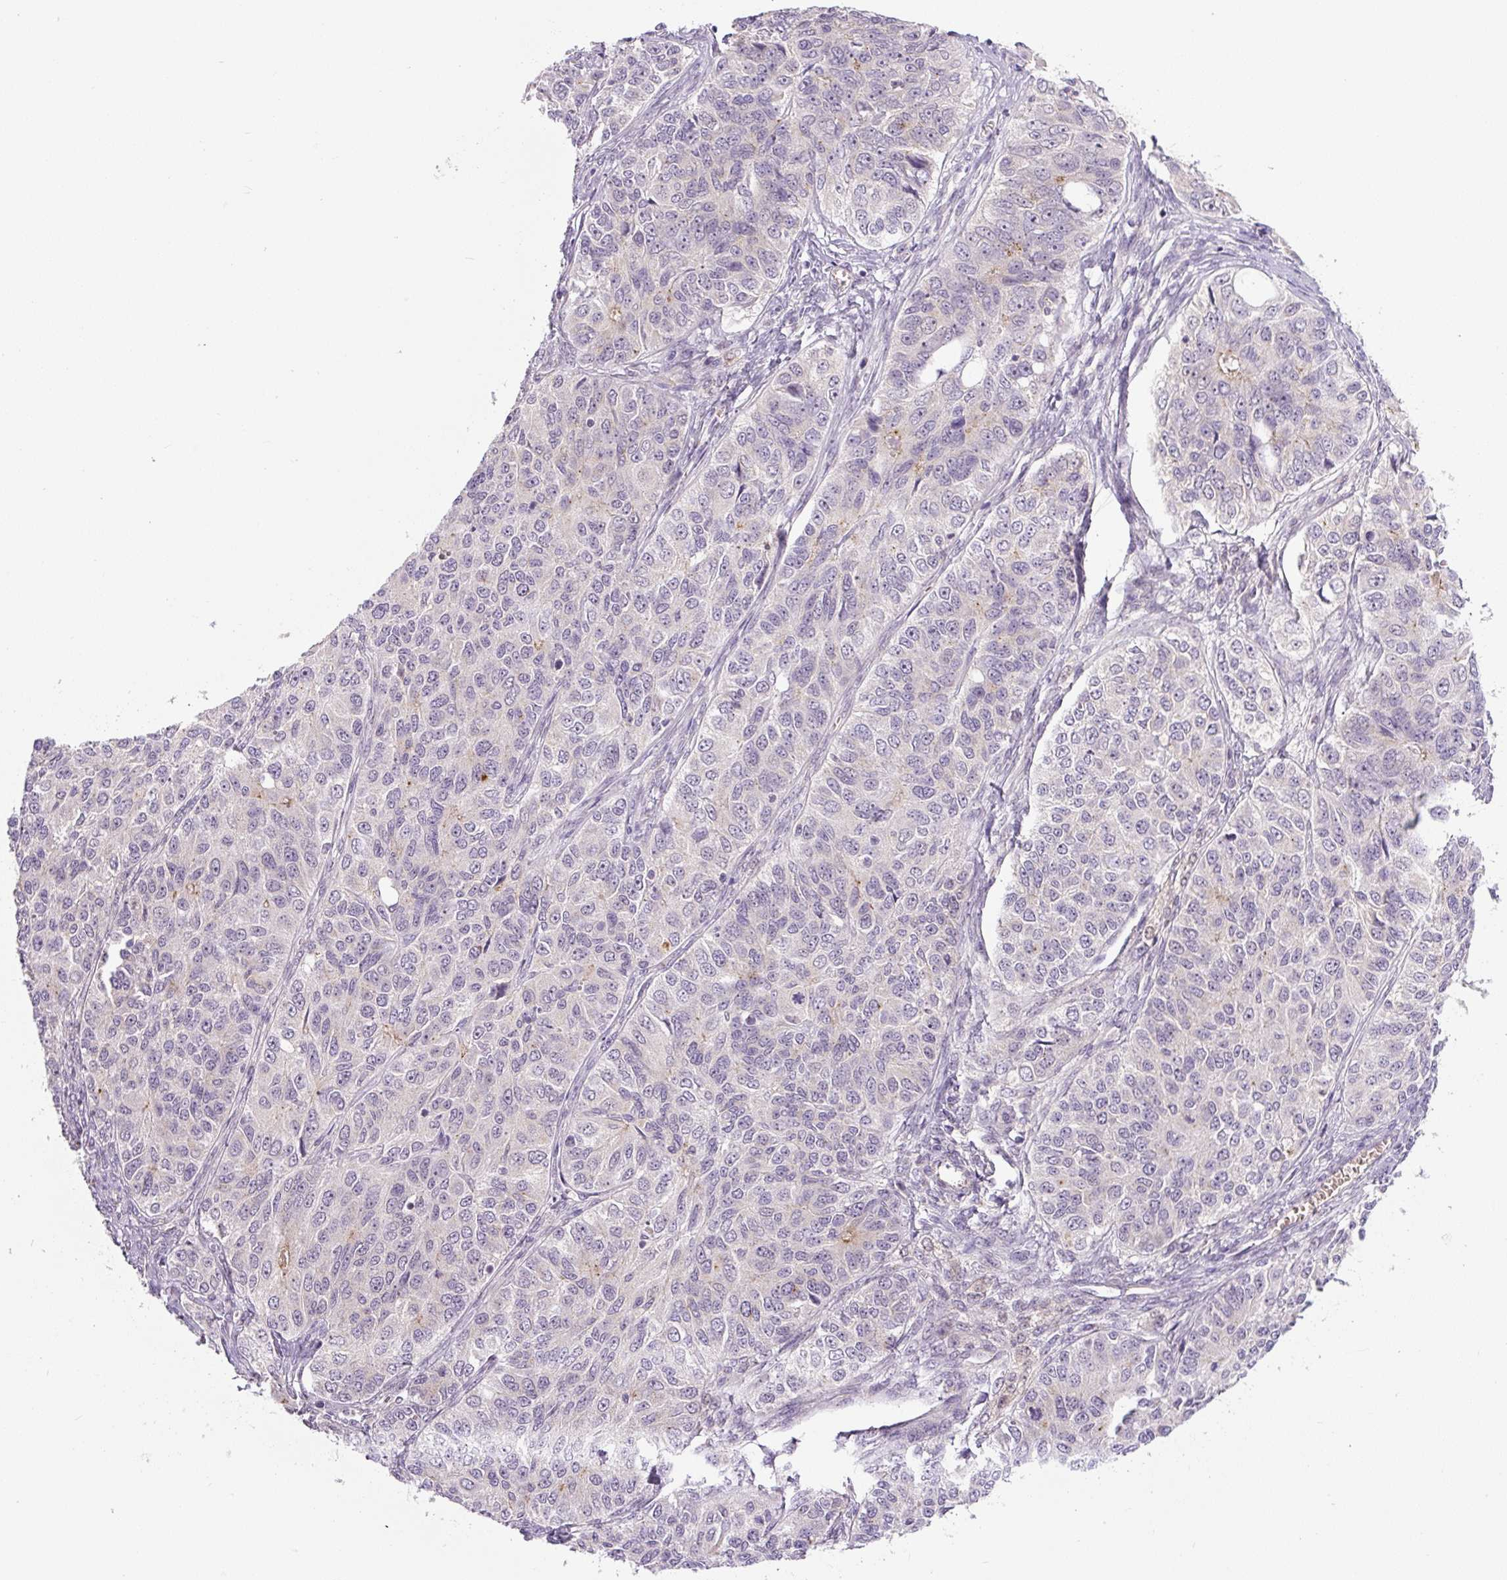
{"staining": {"intensity": "weak", "quantity": "<25%", "location": "cytoplasmic/membranous"}, "tissue": "ovarian cancer", "cell_type": "Tumor cells", "image_type": "cancer", "snomed": [{"axis": "morphology", "description": "Carcinoma, endometroid"}, {"axis": "topography", "description": "Ovary"}], "caption": "Immunohistochemical staining of endometroid carcinoma (ovarian) reveals no significant positivity in tumor cells. (DAB (3,3'-diaminobenzidine) immunohistochemistry, high magnification).", "gene": "PCM1", "patient": {"sex": "female", "age": 51}}